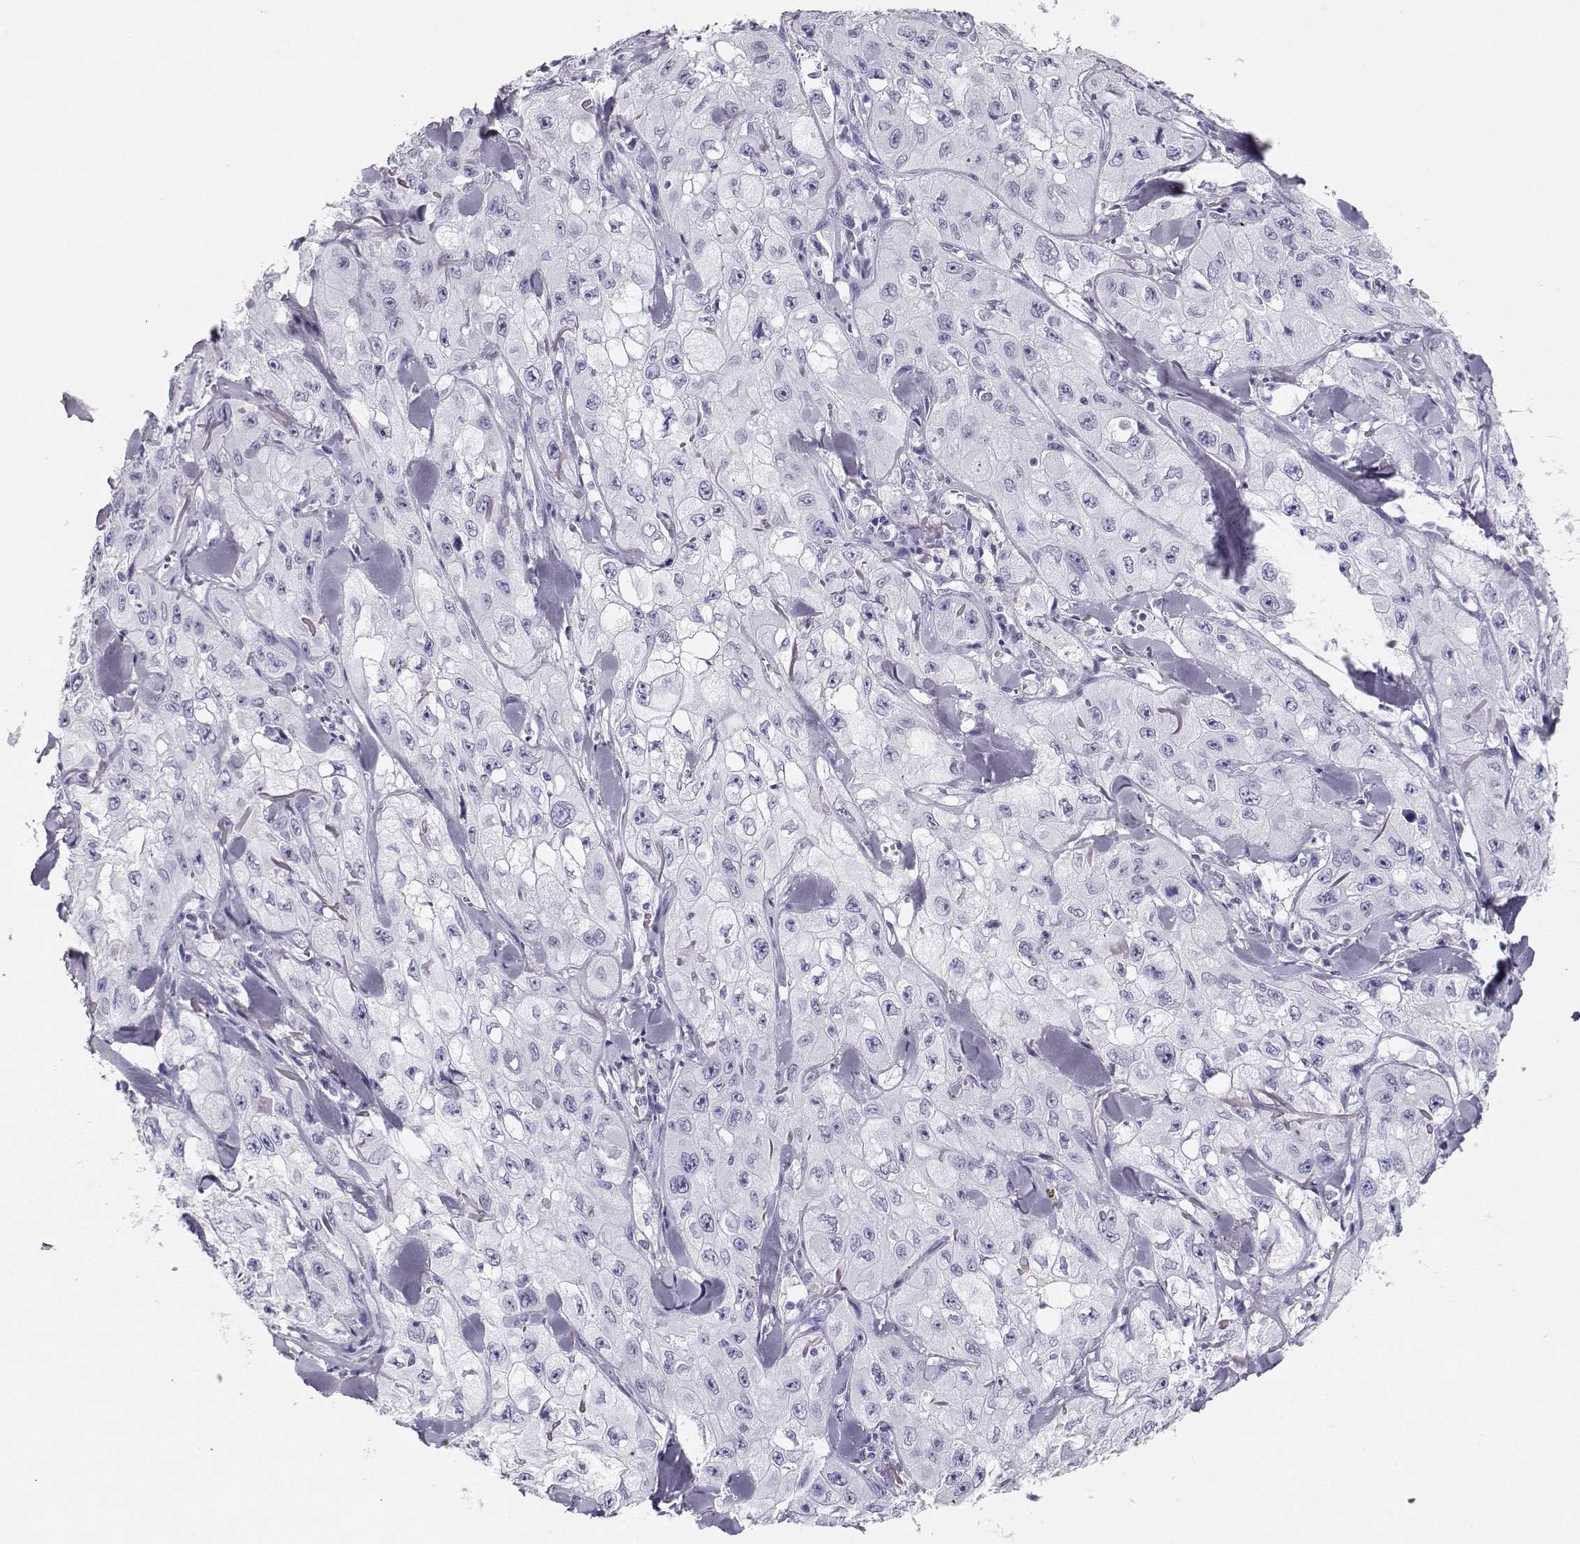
{"staining": {"intensity": "negative", "quantity": "none", "location": "none"}, "tissue": "skin cancer", "cell_type": "Tumor cells", "image_type": "cancer", "snomed": [{"axis": "morphology", "description": "Squamous cell carcinoma, NOS"}, {"axis": "topography", "description": "Skin"}, {"axis": "topography", "description": "Subcutis"}], "caption": "Skin cancer (squamous cell carcinoma) was stained to show a protein in brown. There is no significant expression in tumor cells.", "gene": "MAGEC1", "patient": {"sex": "male", "age": 73}}